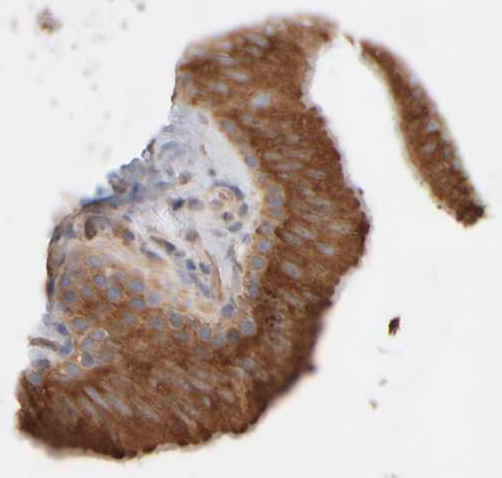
{"staining": {"intensity": "strong", "quantity": ">75%", "location": "cytoplasmic/membranous"}, "tissue": "epididymis", "cell_type": "Glandular cells", "image_type": "normal", "snomed": [{"axis": "morphology", "description": "Normal tissue, NOS"}, {"axis": "topography", "description": "Vascular tissue"}, {"axis": "topography", "description": "Epididymis"}], "caption": "Epididymis stained with a brown dye exhibits strong cytoplasmic/membranous positive staining in about >75% of glandular cells.", "gene": "EIF2B3", "patient": {"sex": "male", "age": 49}}